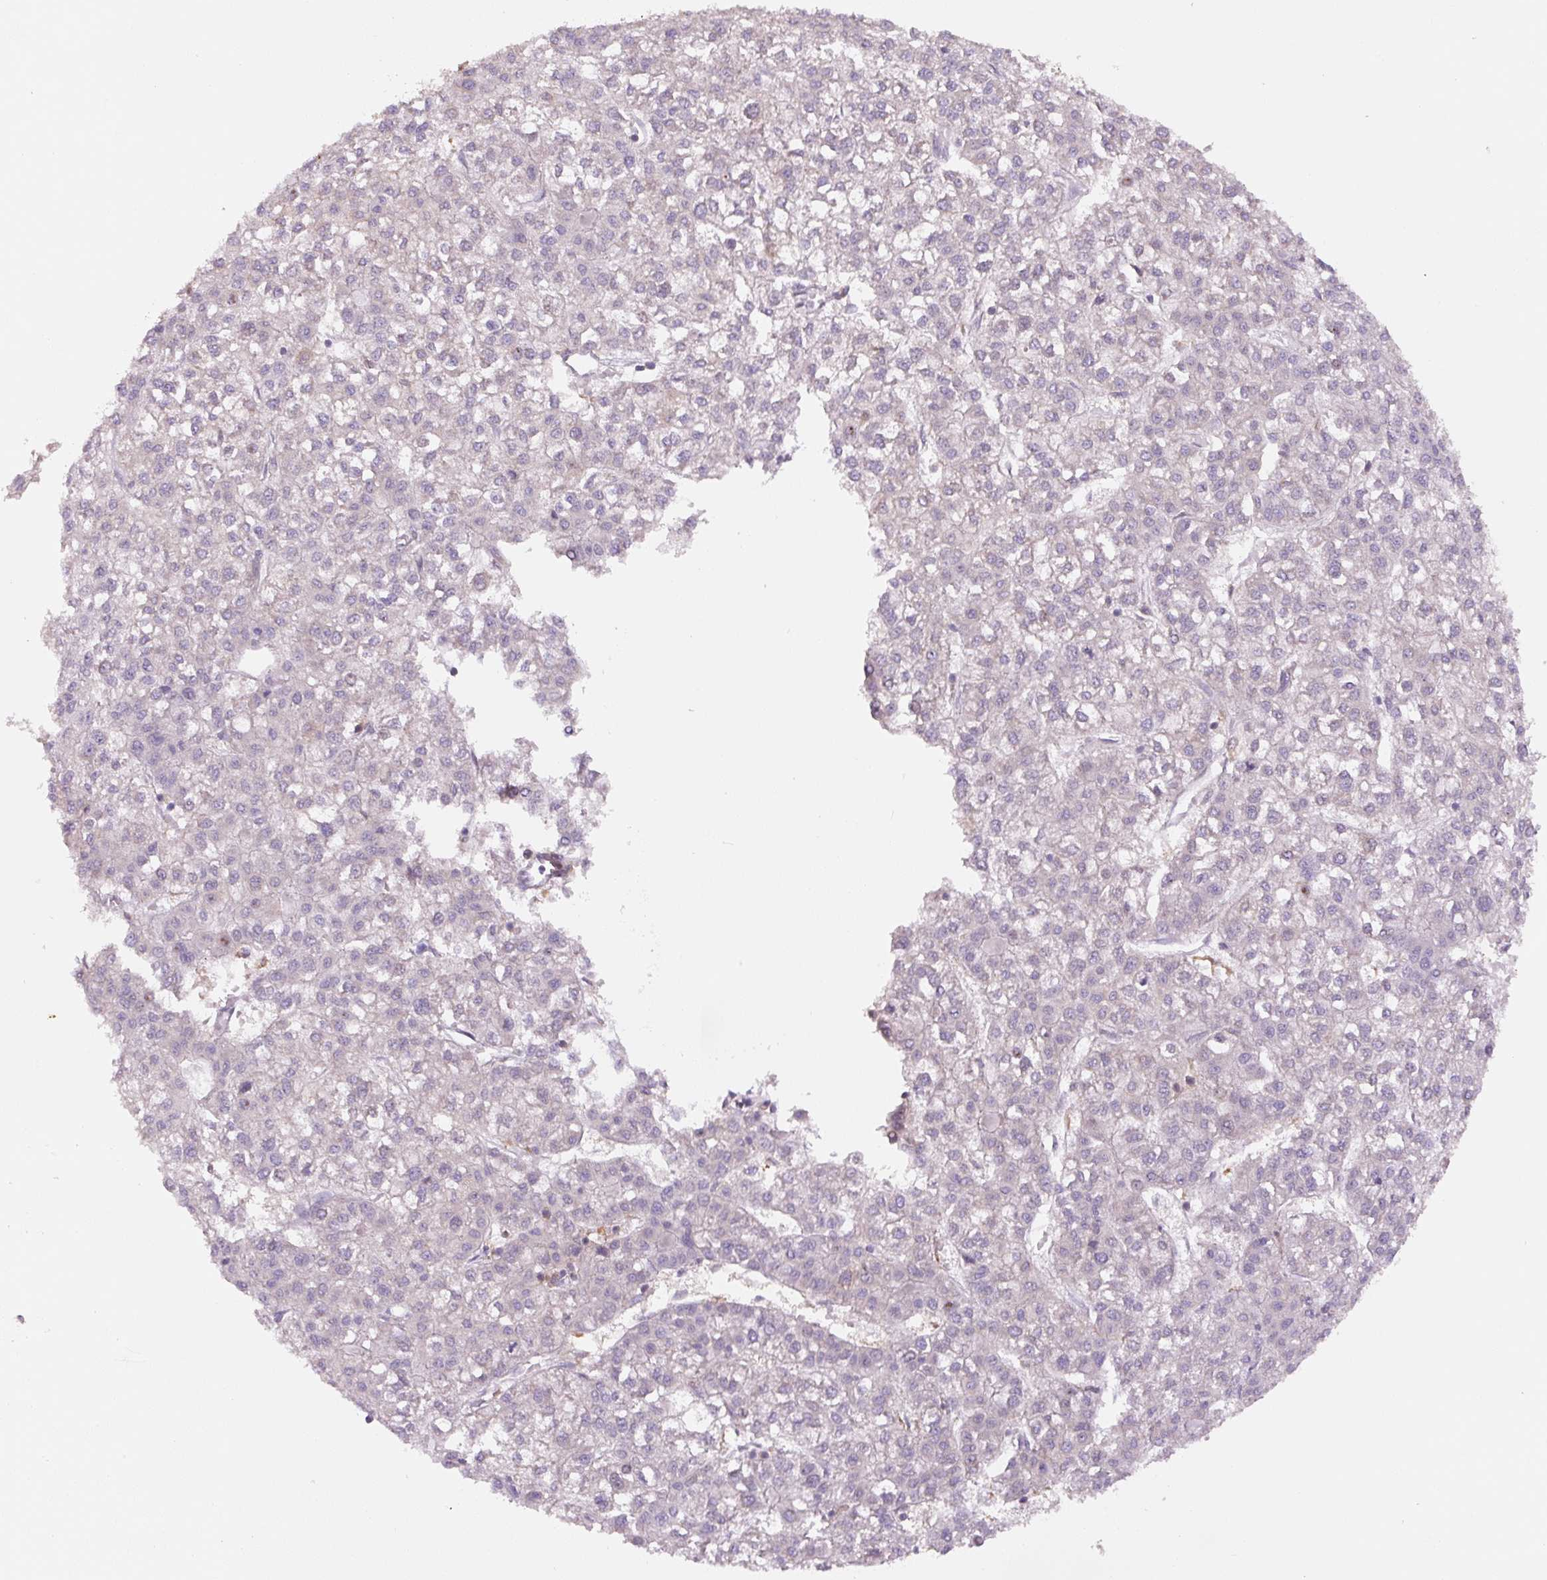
{"staining": {"intensity": "negative", "quantity": "none", "location": "none"}, "tissue": "liver cancer", "cell_type": "Tumor cells", "image_type": "cancer", "snomed": [{"axis": "morphology", "description": "Carcinoma, Hepatocellular, NOS"}, {"axis": "topography", "description": "Liver"}], "caption": "This is a histopathology image of immunohistochemistry staining of liver cancer (hepatocellular carcinoma), which shows no expression in tumor cells.", "gene": "SPSB2", "patient": {"sex": "female", "age": 43}}